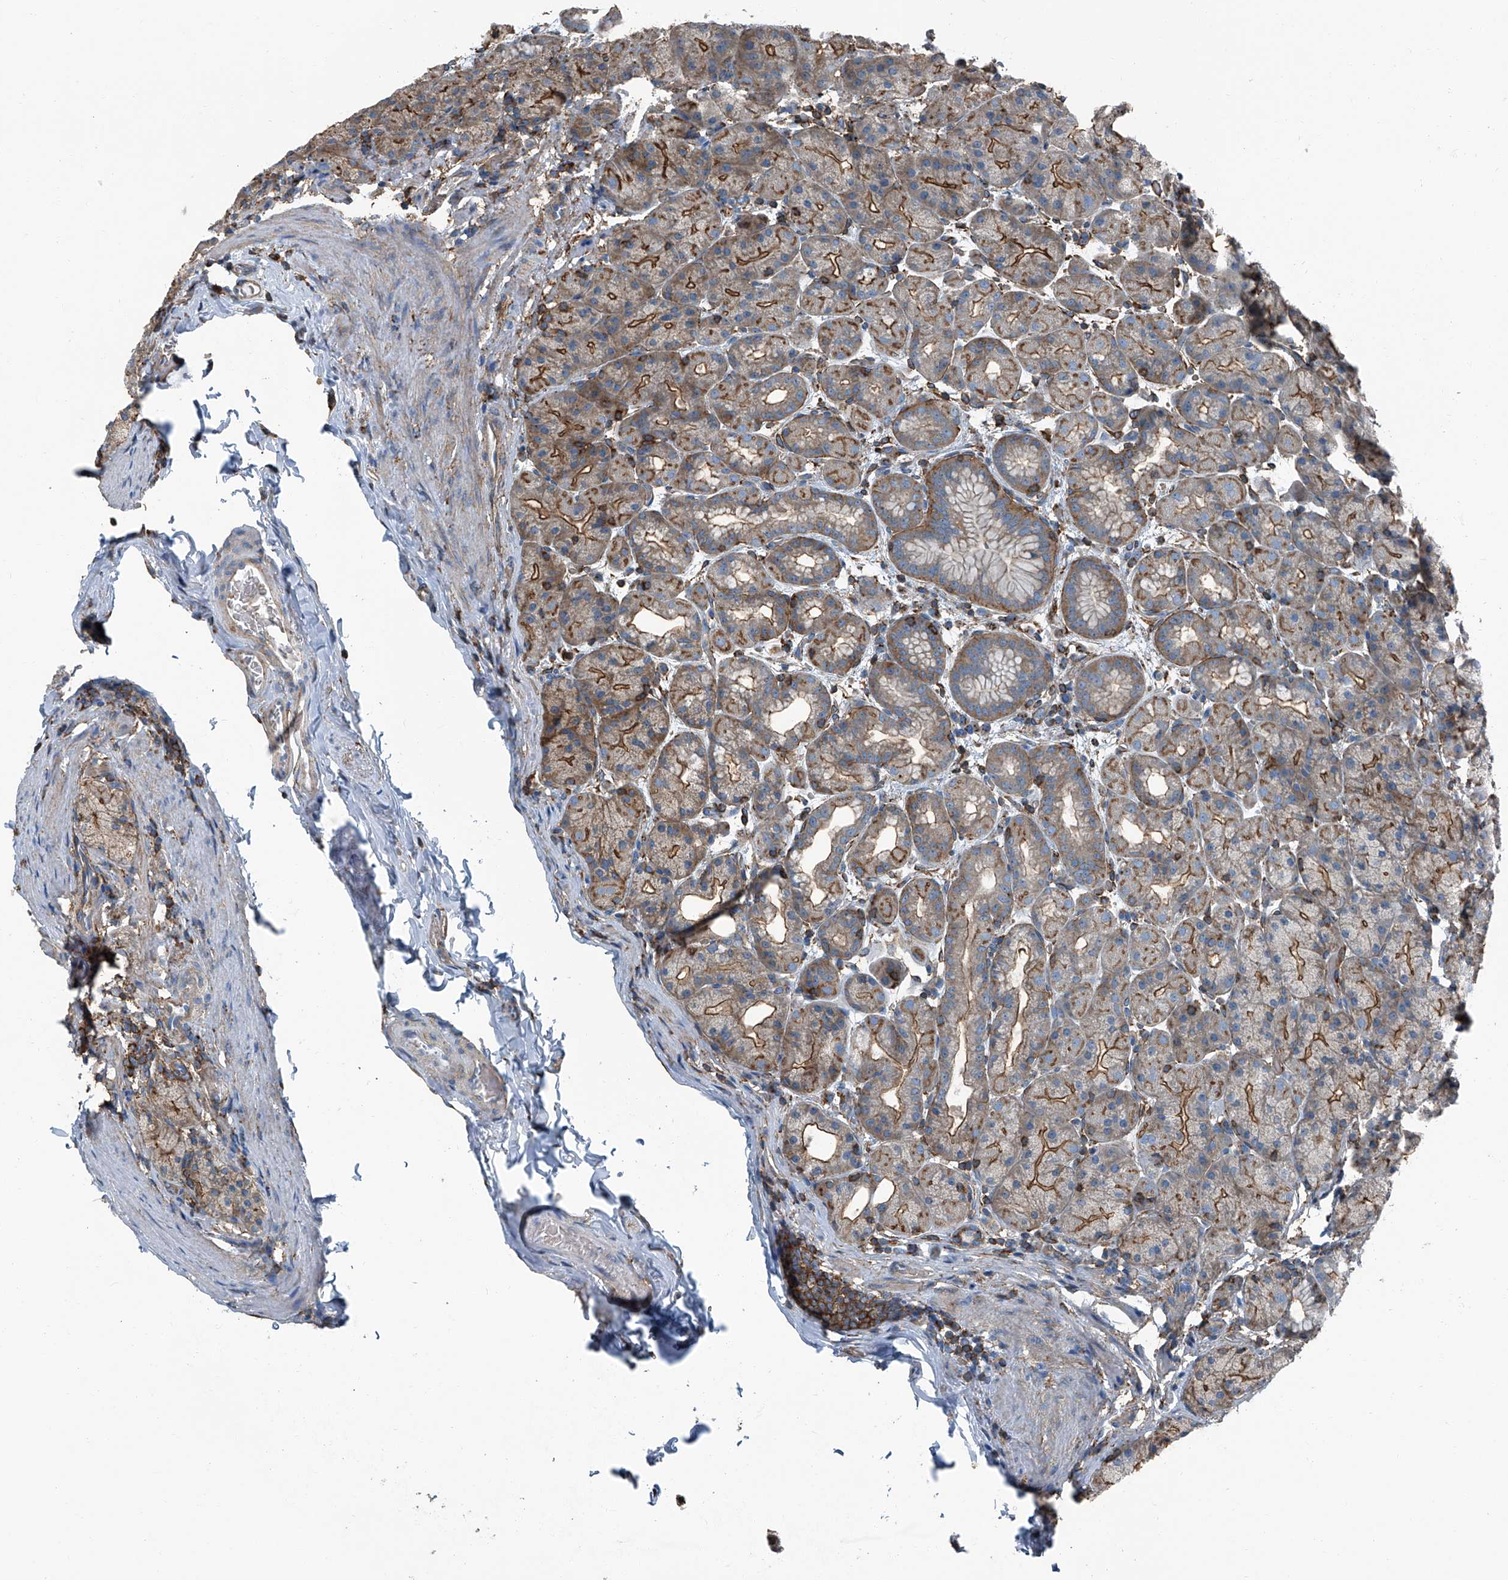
{"staining": {"intensity": "moderate", "quantity": "25%-75%", "location": "cytoplasmic/membranous"}, "tissue": "stomach", "cell_type": "Glandular cells", "image_type": "normal", "snomed": [{"axis": "morphology", "description": "Normal tissue, NOS"}, {"axis": "topography", "description": "Stomach, upper"}], "caption": "Human stomach stained with a brown dye reveals moderate cytoplasmic/membranous positive staining in about 25%-75% of glandular cells.", "gene": "SEPTIN7", "patient": {"sex": "male", "age": 68}}